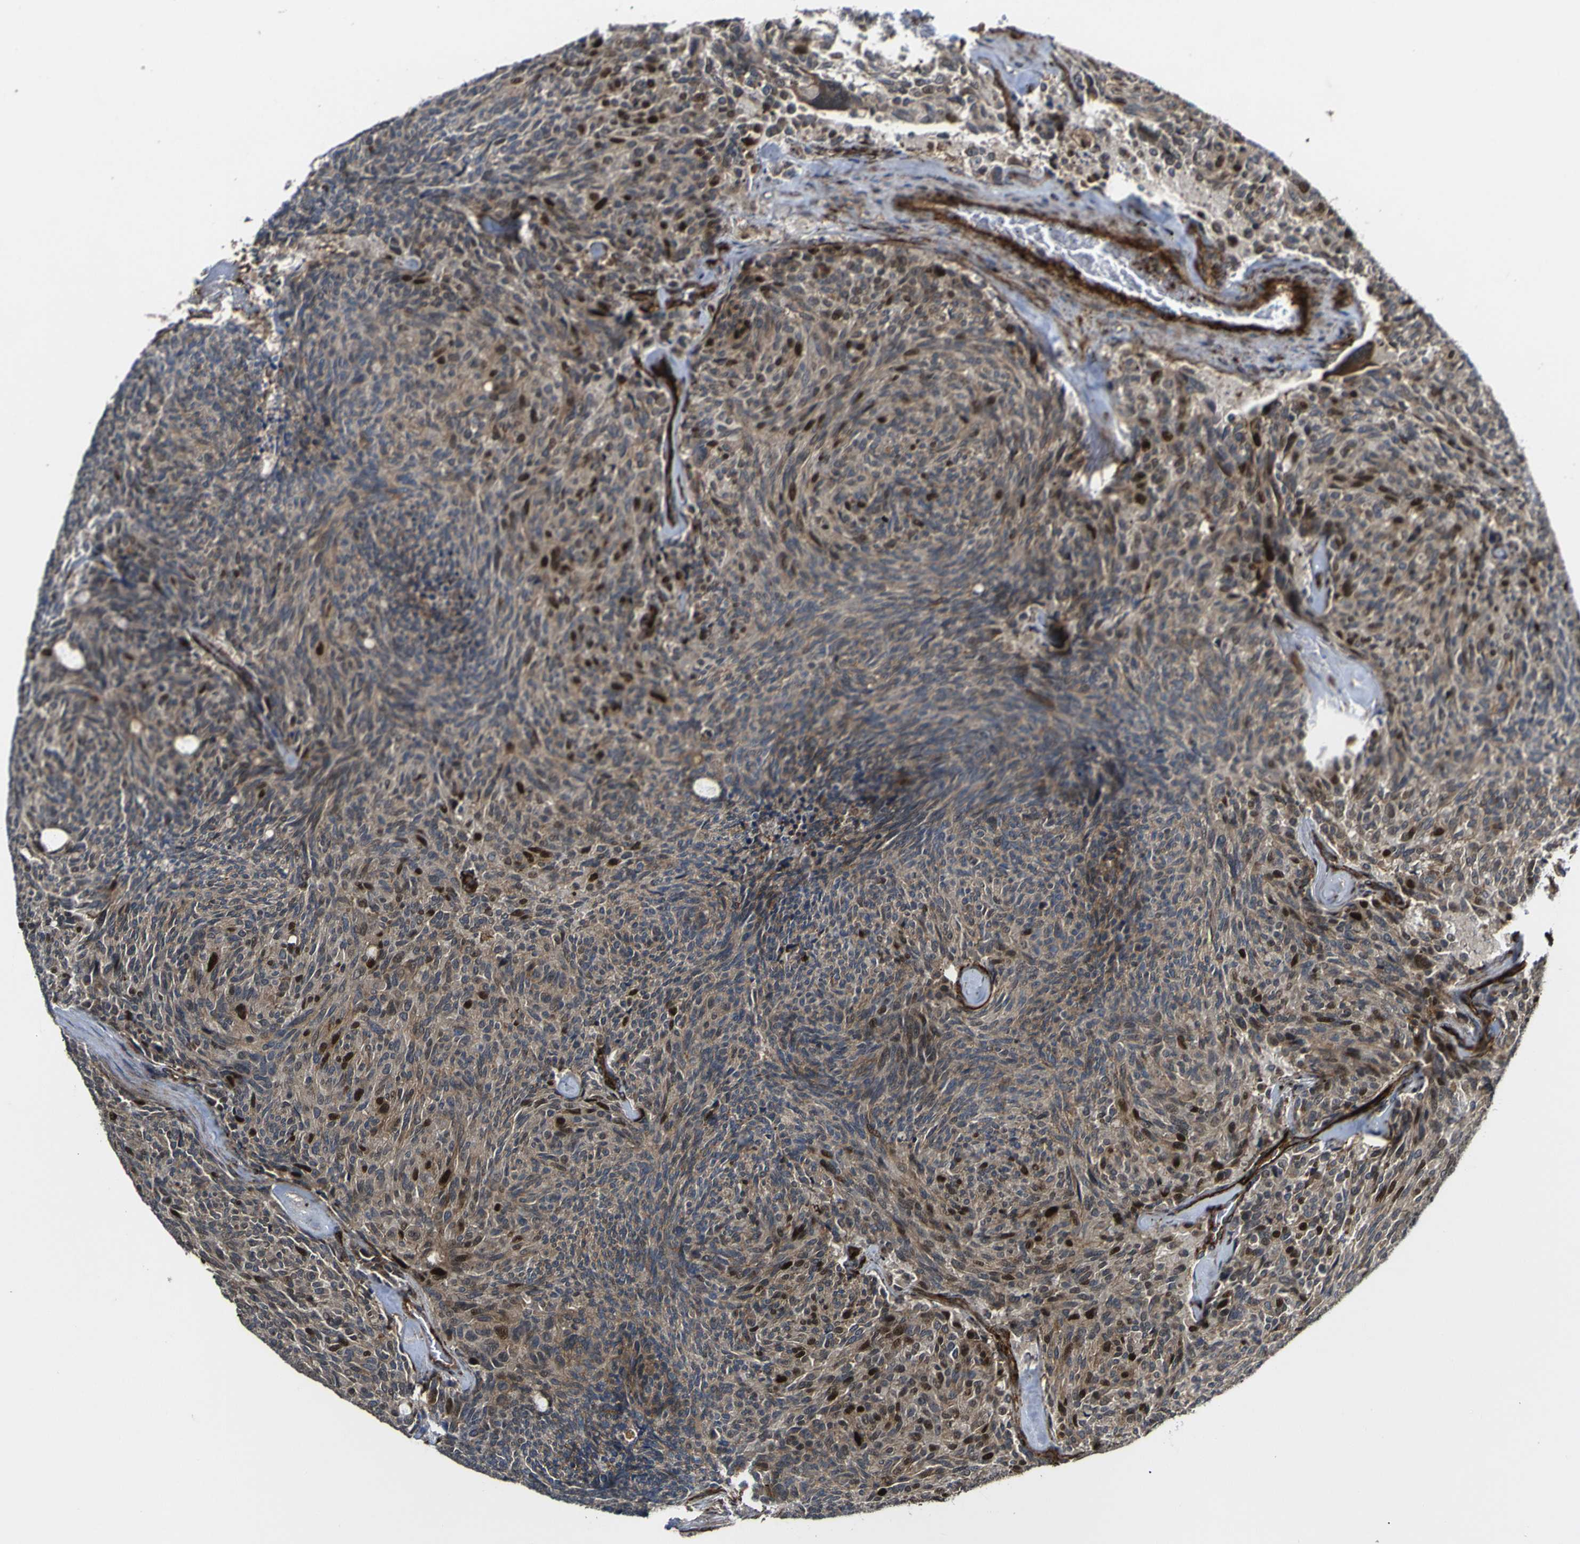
{"staining": {"intensity": "strong", "quantity": "<25%", "location": "cytoplasmic/membranous,nuclear"}, "tissue": "carcinoid", "cell_type": "Tumor cells", "image_type": "cancer", "snomed": [{"axis": "morphology", "description": "Carcinoid, malignant, NOS"}, {"axis": "topography", "description": "Pancreas"}], "caption": "This is an image of immunohistochemistry (IHC) staining of carcinoid, which shows strong positivity in the cytoplasmic/membranous and nuclear of tumor cells.", "gene": "ECE1", "patient": {"sex": "female", "age": 54}}